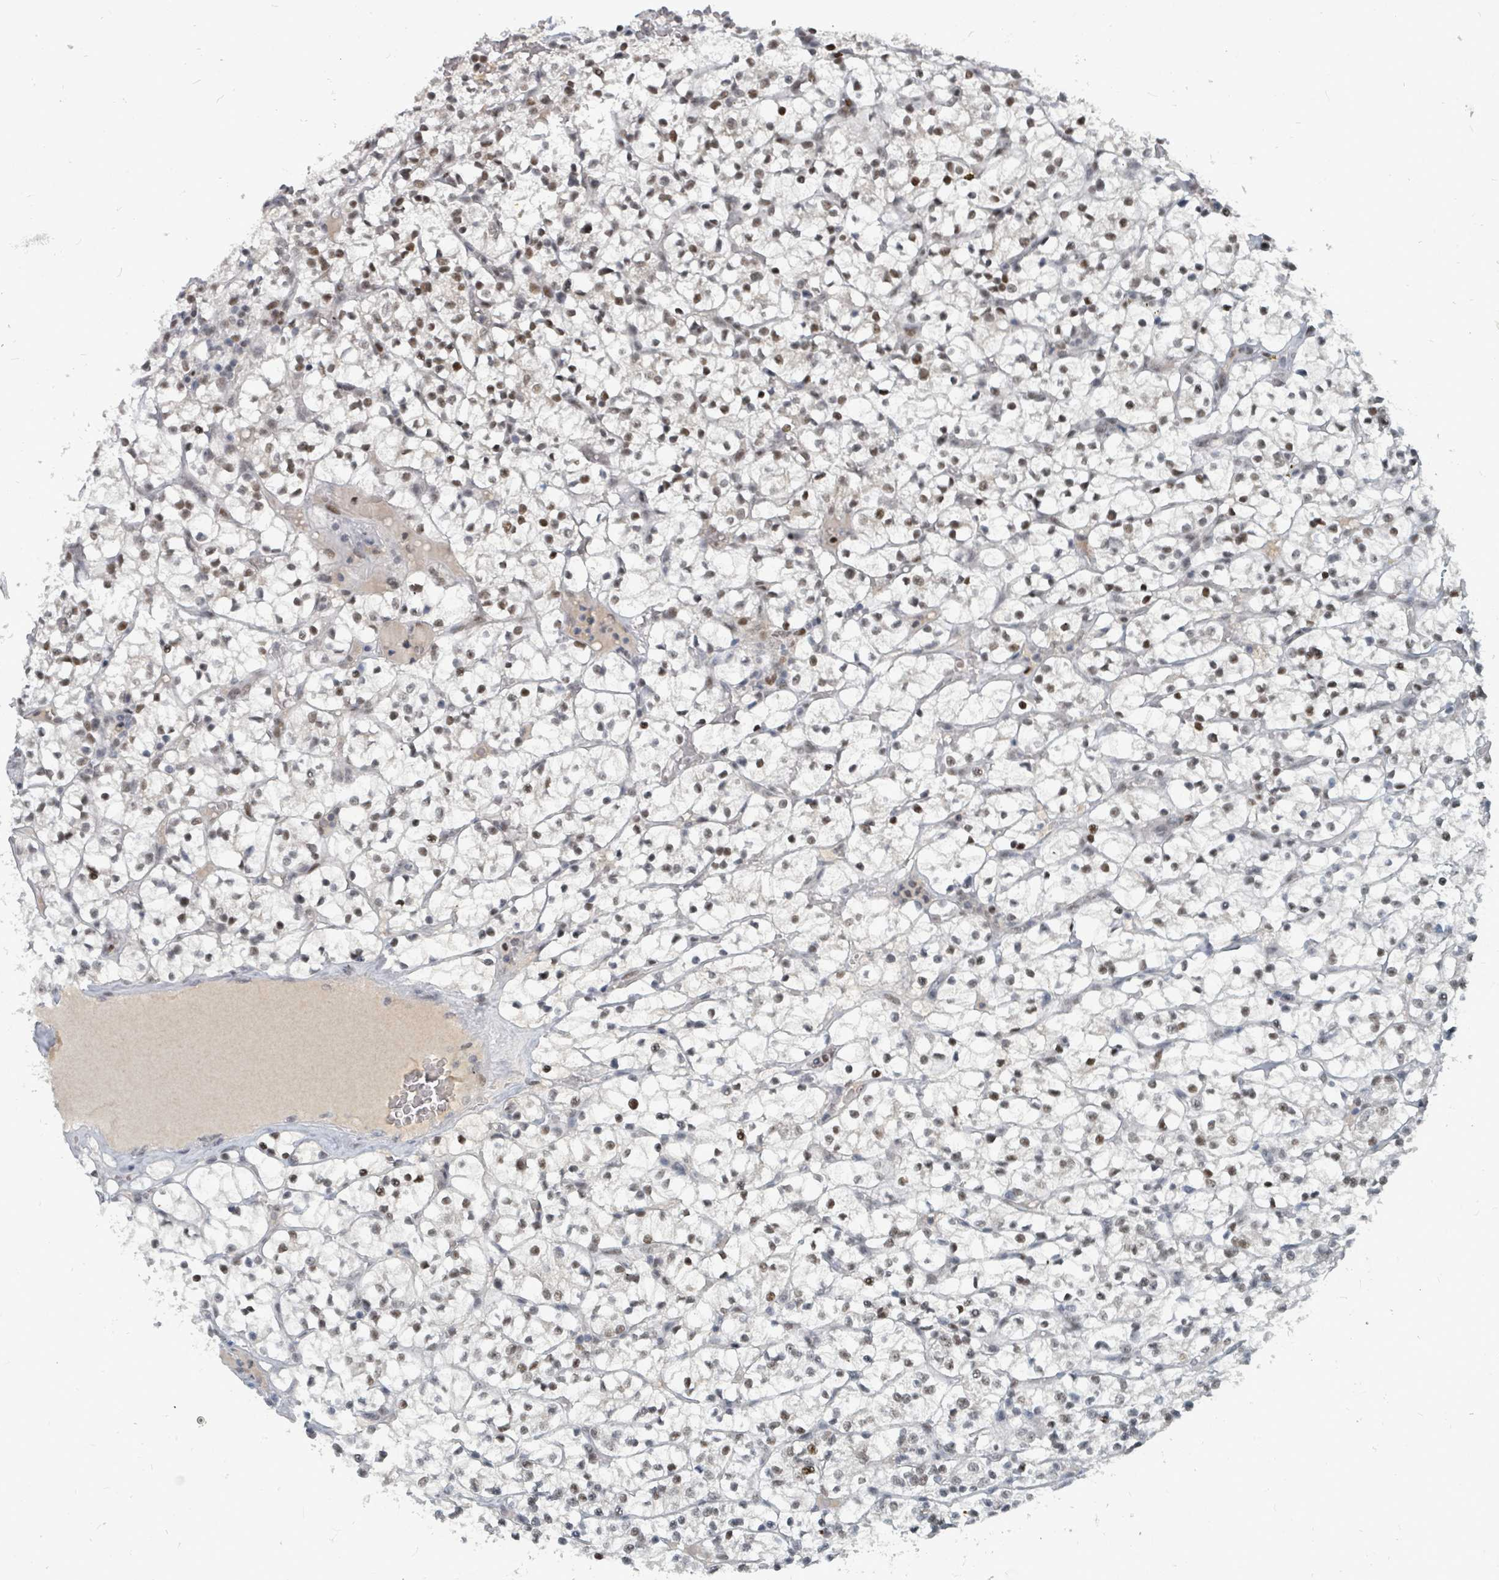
{"staining": {"intensity": "weak", "quantity": "25%-75%", "location": "nuclear"}, "tissue": "renal cancer", "cell_type": "Tumor cells", "image_type": "cancer", "snomed": [{"axis": "morphology", "description": "Adenocarcinoma, NOS"}, {"axis": "topography", "description": "Kidney"}], "caption": "The histopathology image displays immunohistochemical staining of adenocarcinoma (renal). There is weak nuclear staining is appreciated in approximately 25%-75% of tumor cells.", "gene": "UCK1", "patient": {"sex": "female", "age": 64}}